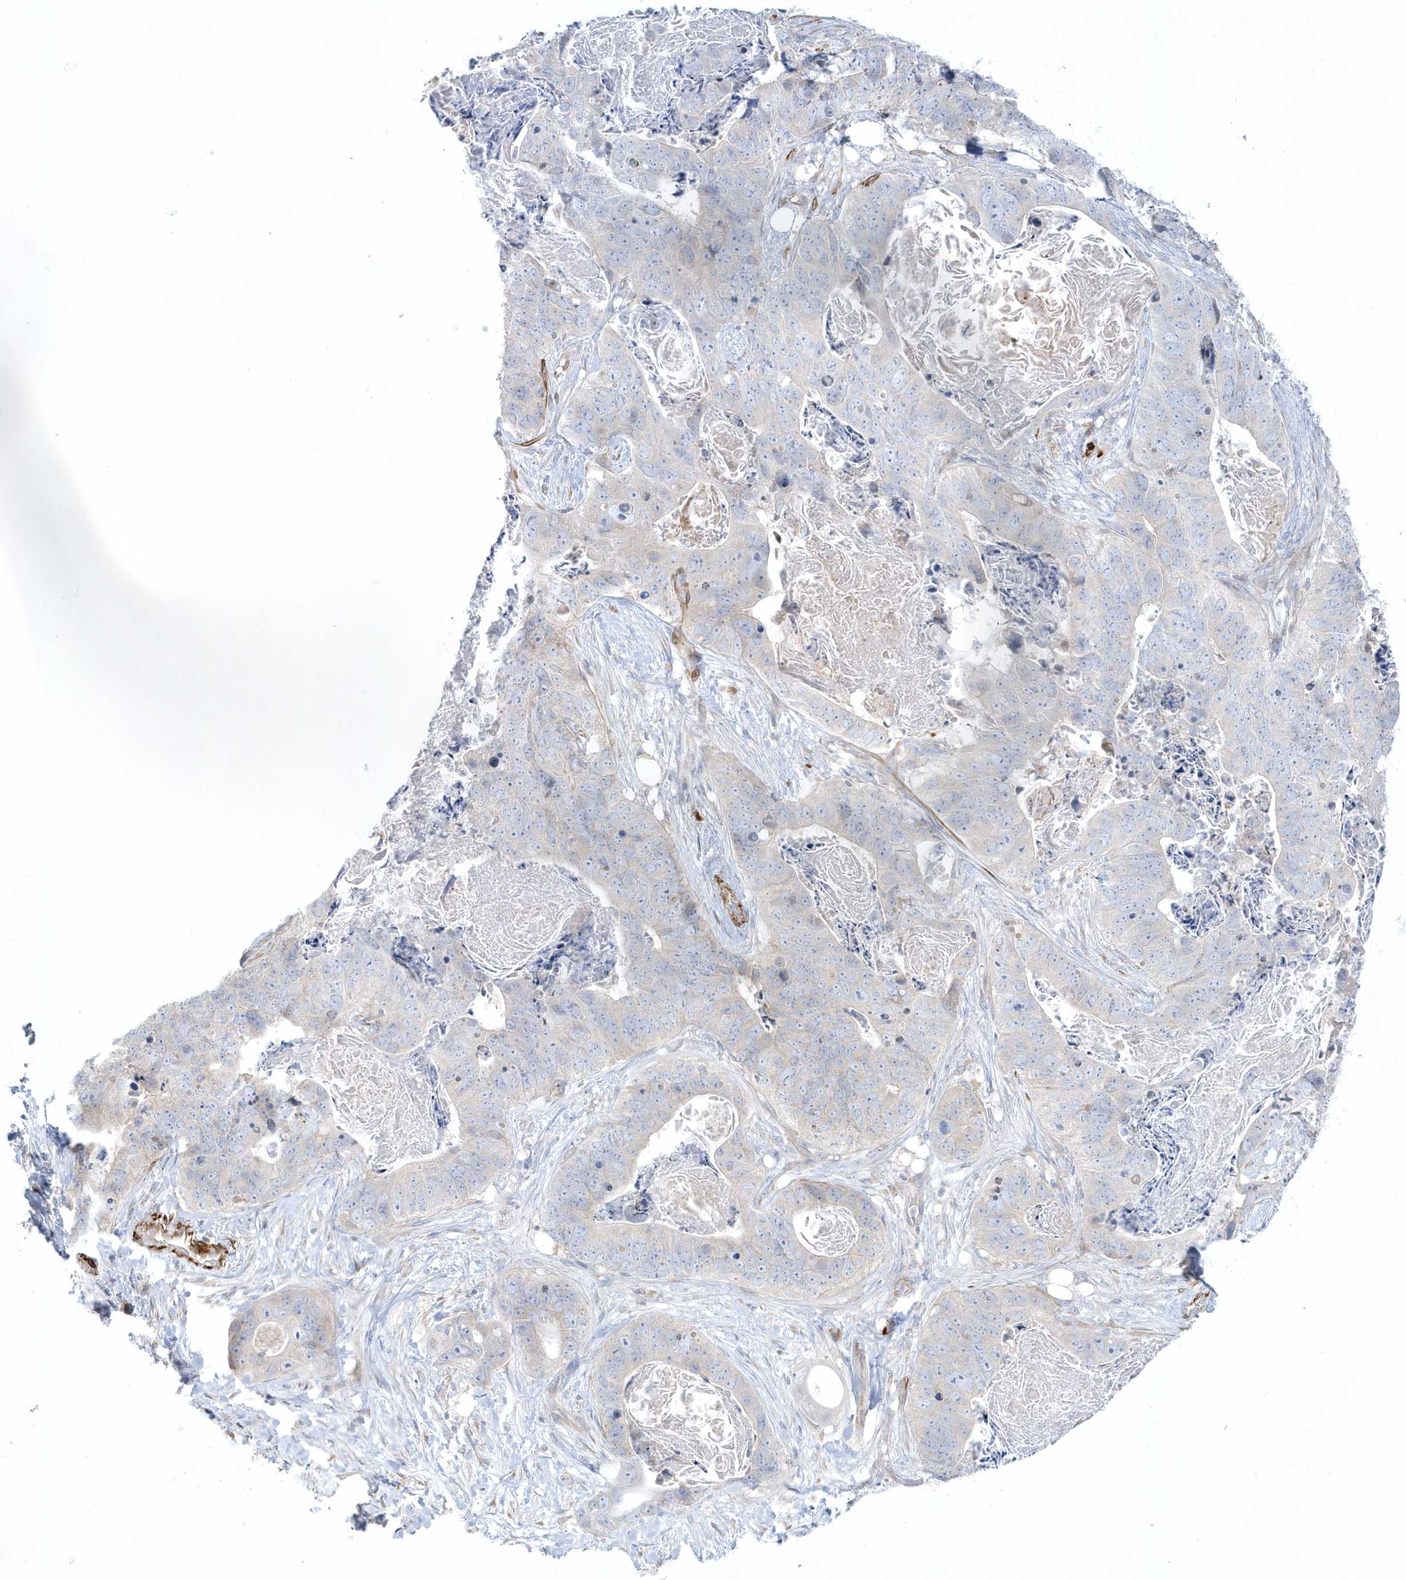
{"staining": {"intensity": "negative", "quantity": "none", "location": "none"}, "tissue": "stomach cancer", "cell_type": "Tumor cells", "image_type": "cancer", "snomed": [{"axis": "morphology", "description": "Adenocarcinoma, NOS"}, {"axis": "topography", "description": "Stomach"}], "caption": "Image shows no protein positivity in tumor cells of stomach adenocarcinoma tissue.", "gene": "THADA", "patient": {"sex": "female", "age": 89}}